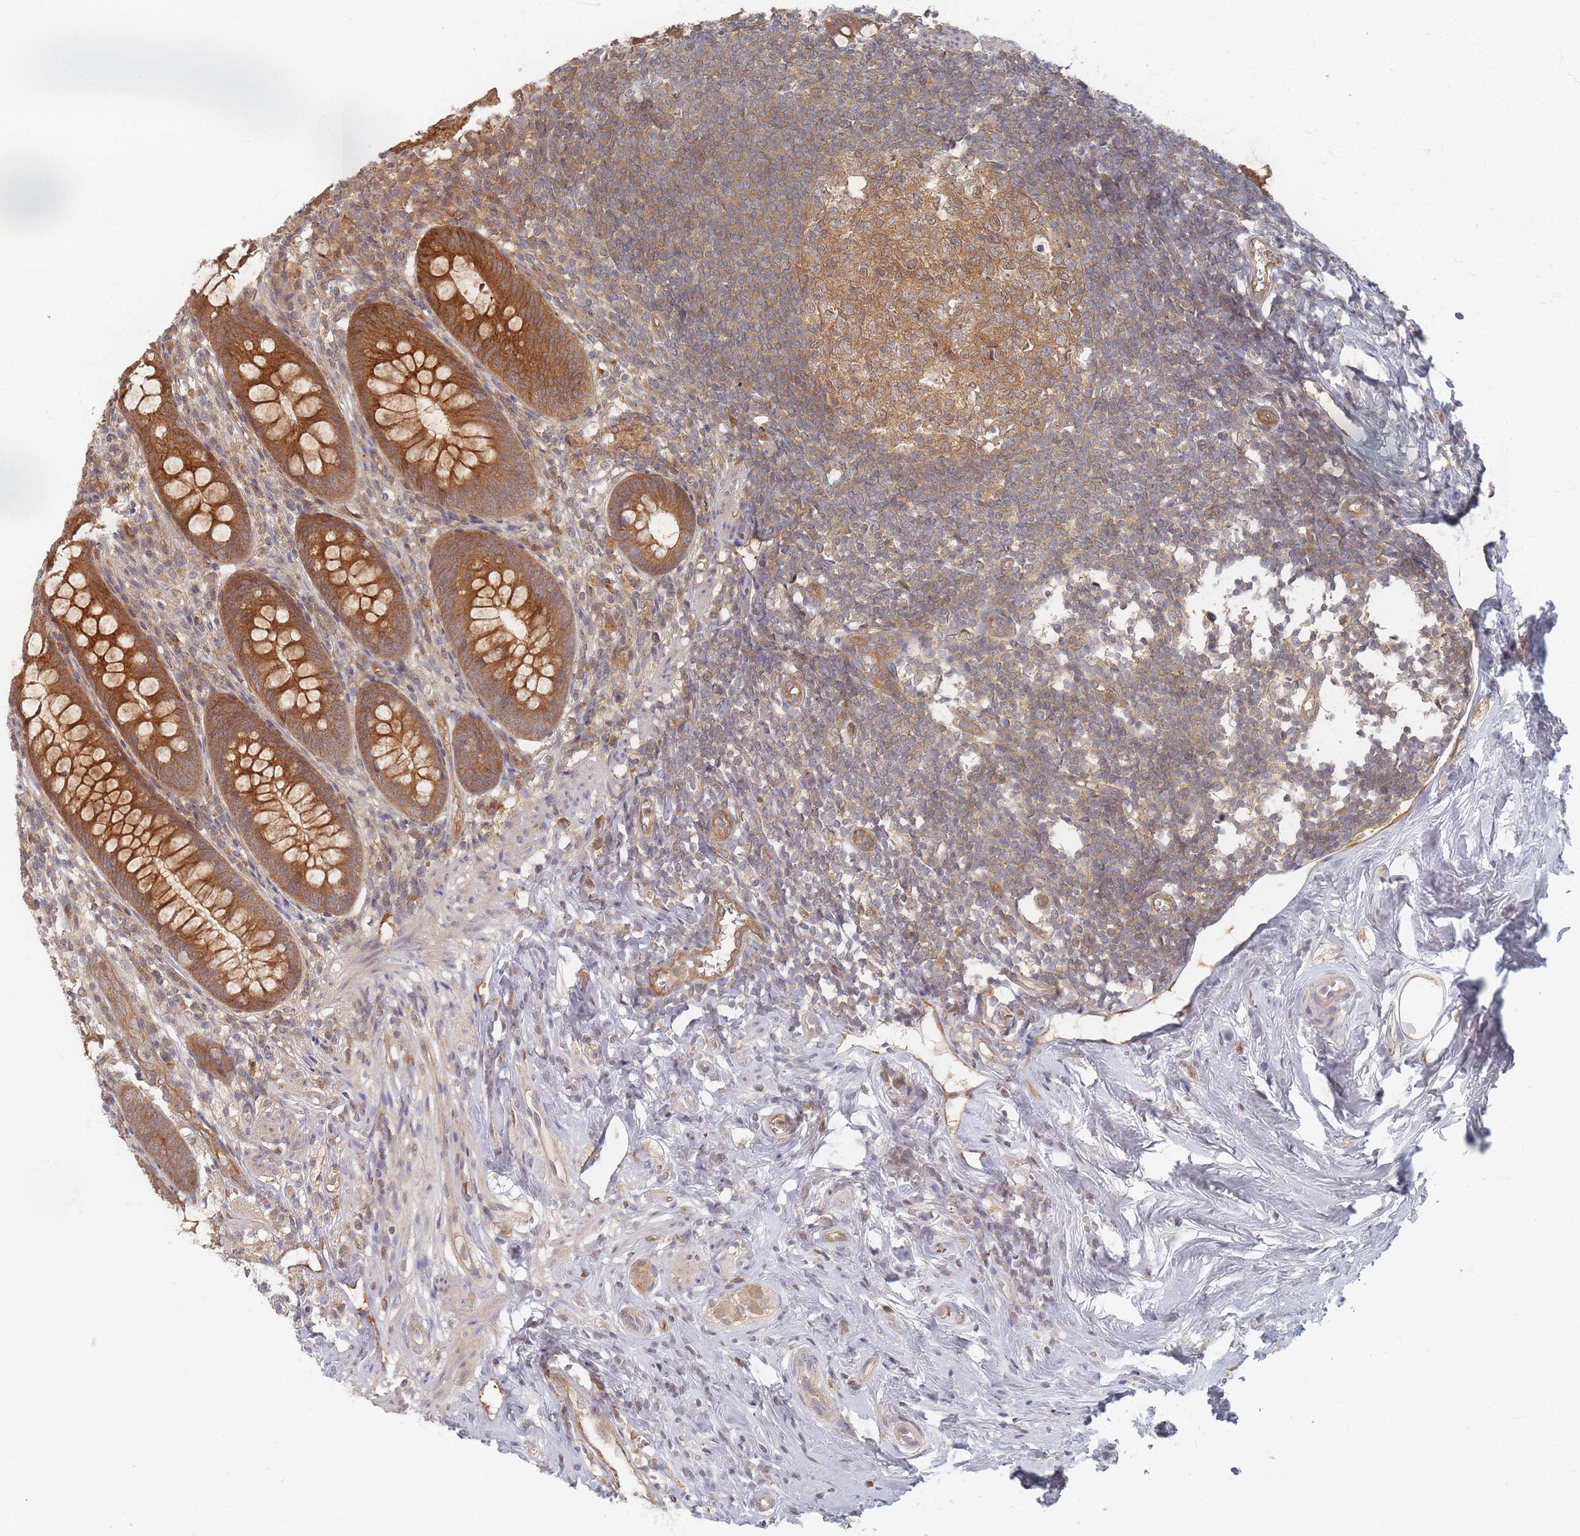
{"staining": {"intensity": "strong", "quantity": ">75%", "location": "cytoplasmic/membranous"}, "tissue": "appendix", "cell_type": "Glandular cells", "image_type": "normal", "snomed": [{"axis": "morphology", "description": "Normal tissue, NOS"}, {"axis": "topography", "description": "Appendix"}], "caption": "This is a histology image of immunohistochemistry staining of unremarkable appendix, which shows strong positivity in the cytoplasmic/membranous of glandular cells.", "gene": "PSMD9", "patient": {"sex": "female", "age": 51}}